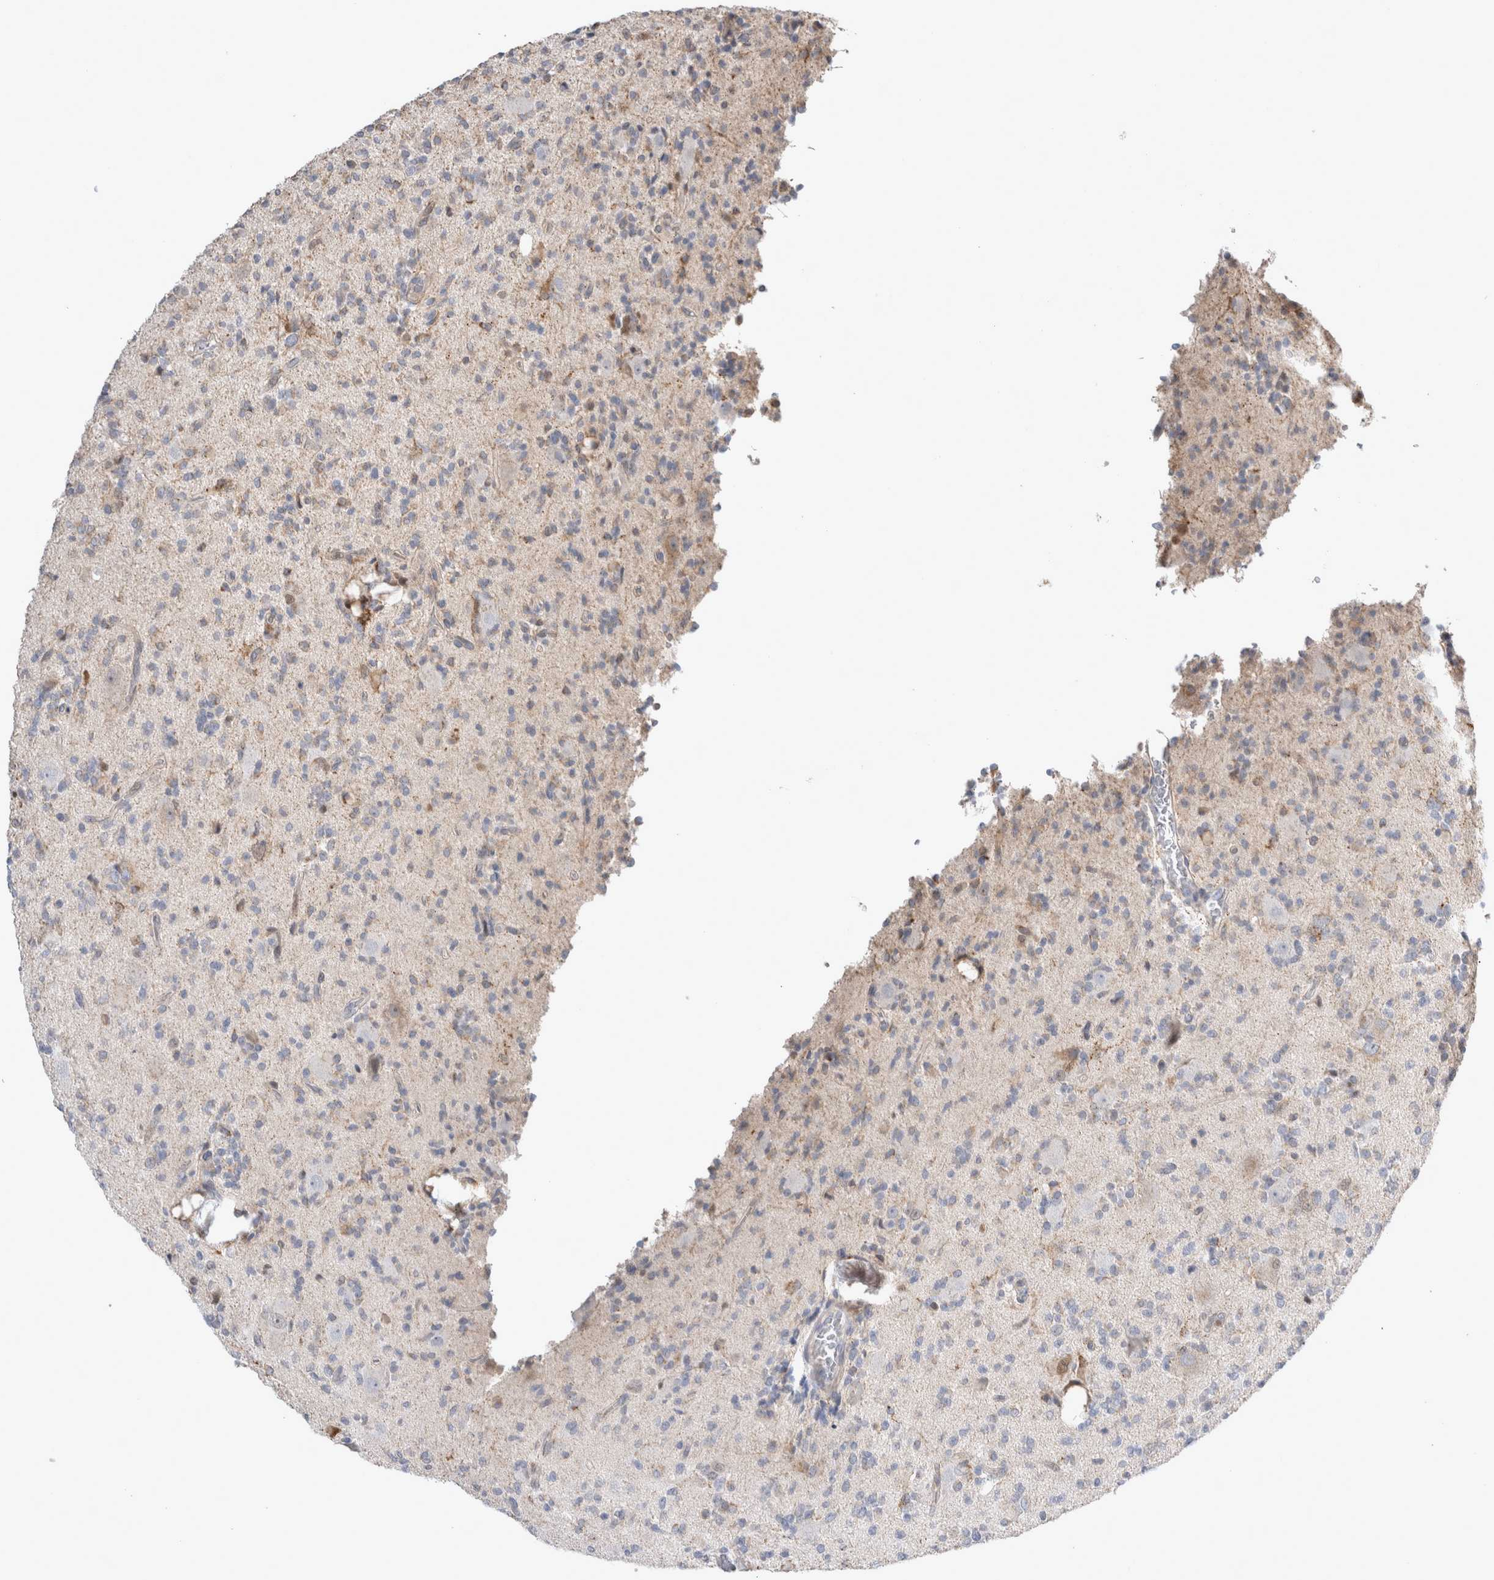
{"staining": {"intensity": "negative", "quantity": "none", "location": "none"}, "tissue": "glioma", "cell_type": "Tumor cells", "image_type": "cancer", "snomed": [{"axis": "morphology", "description": "Glioma, malignant, High grade"}, {"axis": "topography", "description": "Brain"}], "caption": "Immunohistochemistry of human glioma reveals no staining in tumor cells.", "gene": "AGMAT", "patient": {"sex": "male", "age": 34}}